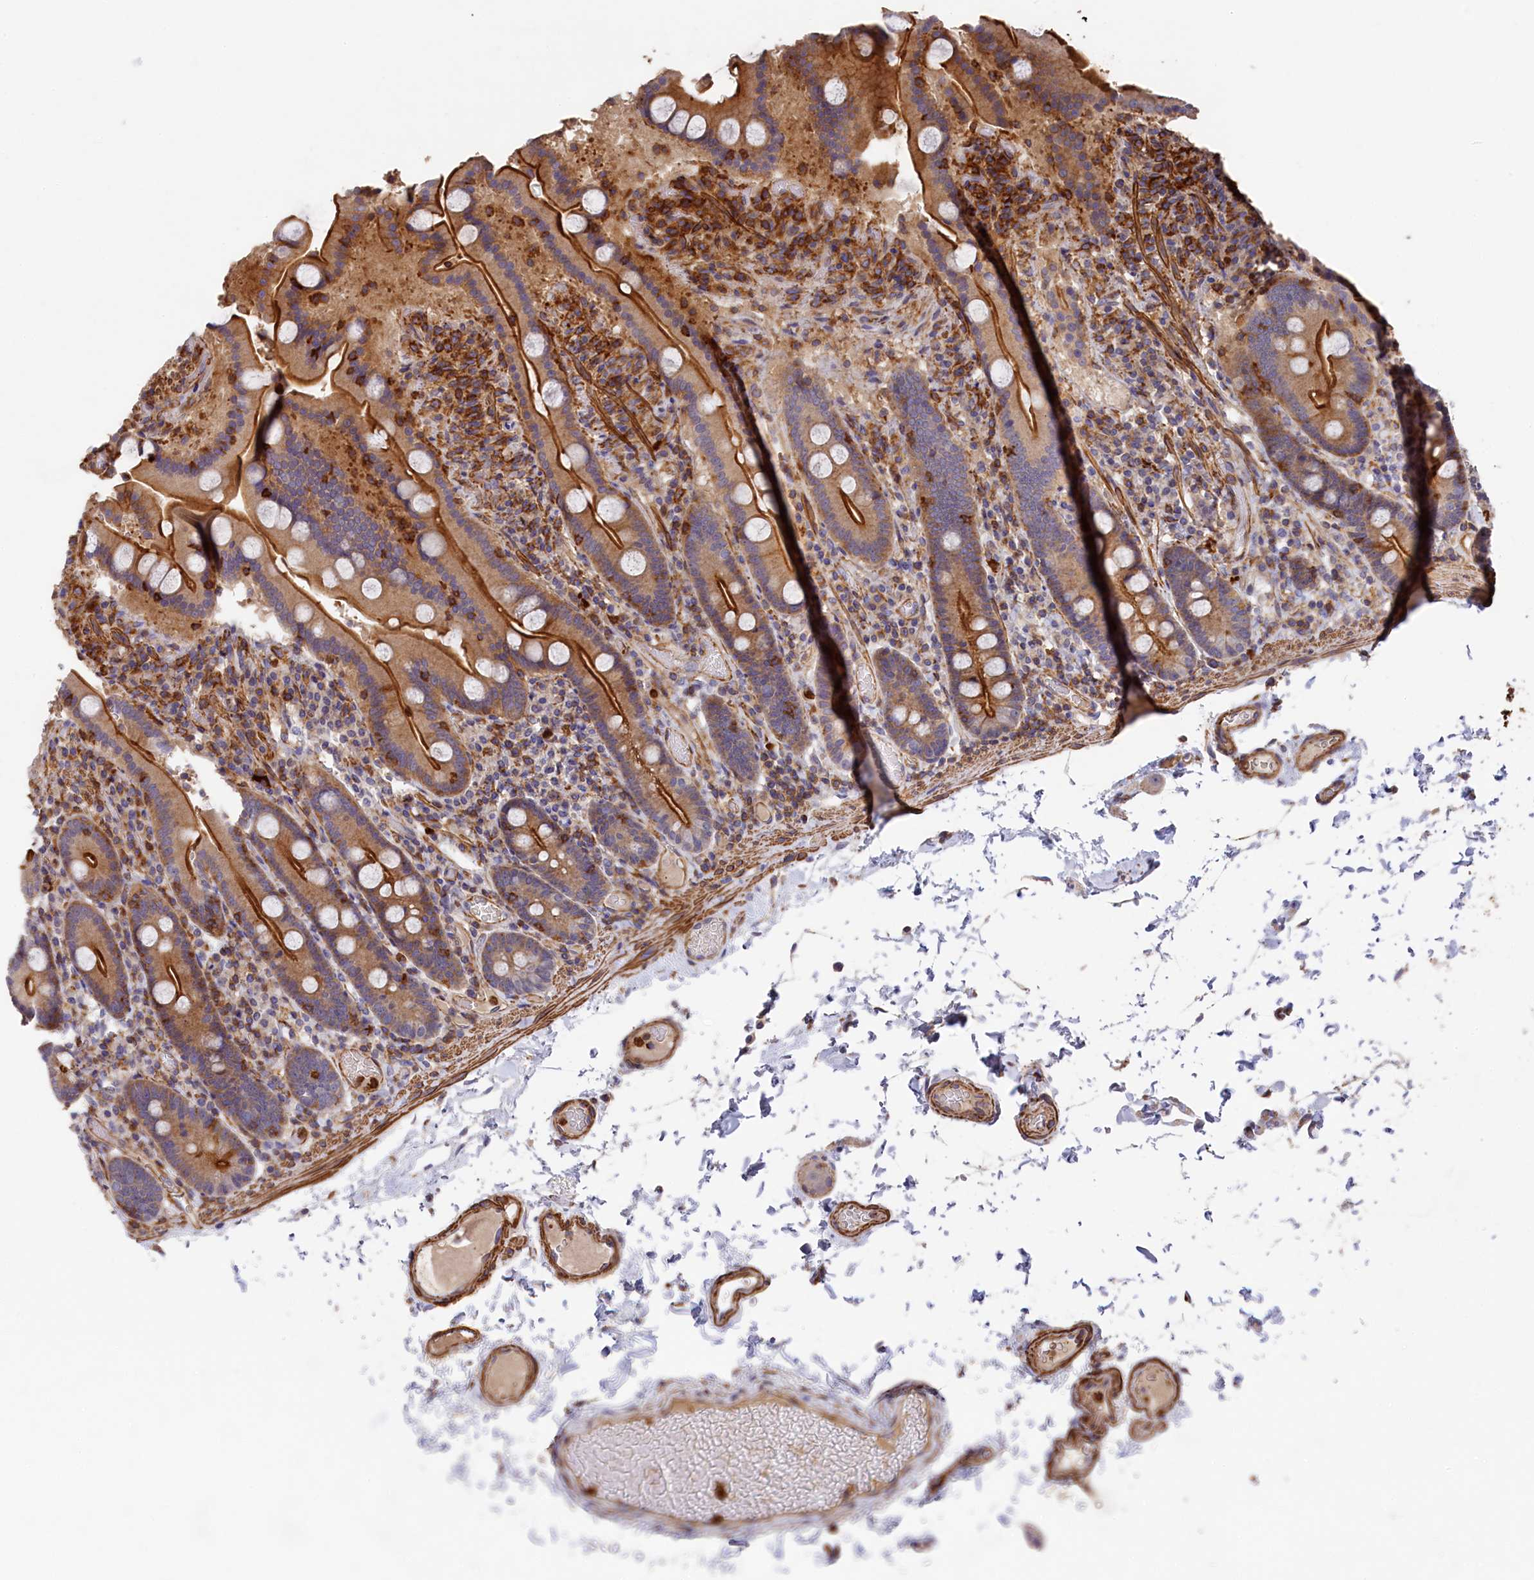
{"staining": {"intensity": "strong", "quantity": "25%-75%", "location": "cytoplasmic/membranous"}, "tissue": "duodenum", "cell_type": "Glandular cells", "image_type": "normal", "snomed": [{"axis": "morphology", "description": "Normal tissue, NOS"}, {"axis": "topography", "description": "Duodenum"}], "caption": "IHC of normal human duodenum exhibits high levels of strong cytoplasmic/membranous positivity in approximately 25%-75% of glandular cells. Using DAB (3,3'-diaminobenzidine) (brown) and hematoxylin (blue) stains, captured at high magnification using brightfield microscopy.", "gene": "RAPSN", "patient": {"sex": "male", "age": 55}}